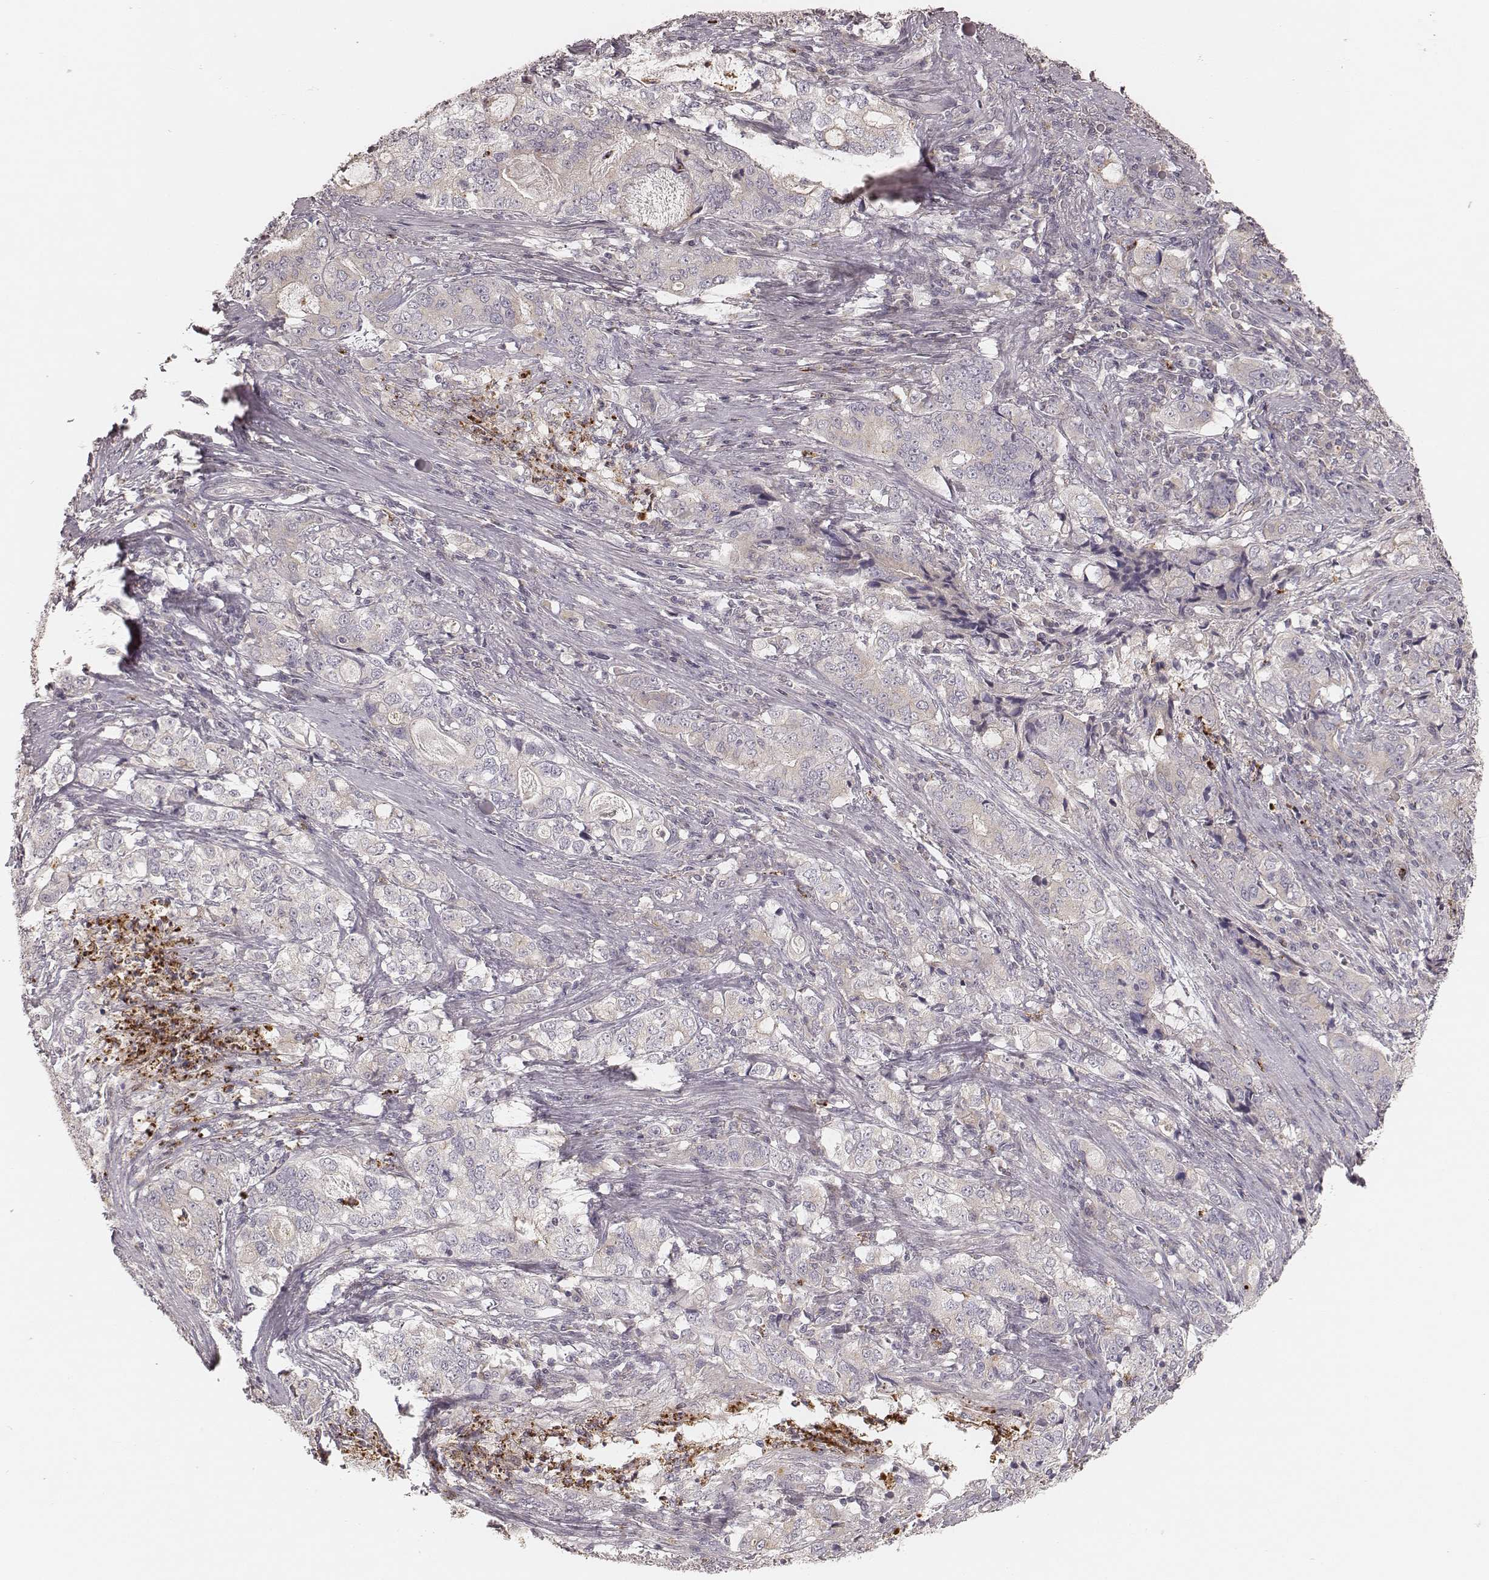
{"staining": {"intensity": "weak", "quantity": "<25%", "location": "cytoplasmic/membranous"}, "tissue": "stomach cancer", "cell_type": "Tumor cells", "image_type": "cancer", "snomed": [{"axis": "morphology", "description": "Adenocarcinoma, NOS"}, {"axis": "topography", "description": "Stomach, lower"}], "caption": "The IHC image has no significant staining in tumor cells of stomach cancer tissue. (DAB immunohistochemistry, high magnification).", "gene": "ABCA7", "patient": {"sex": "female", "age": 72}}